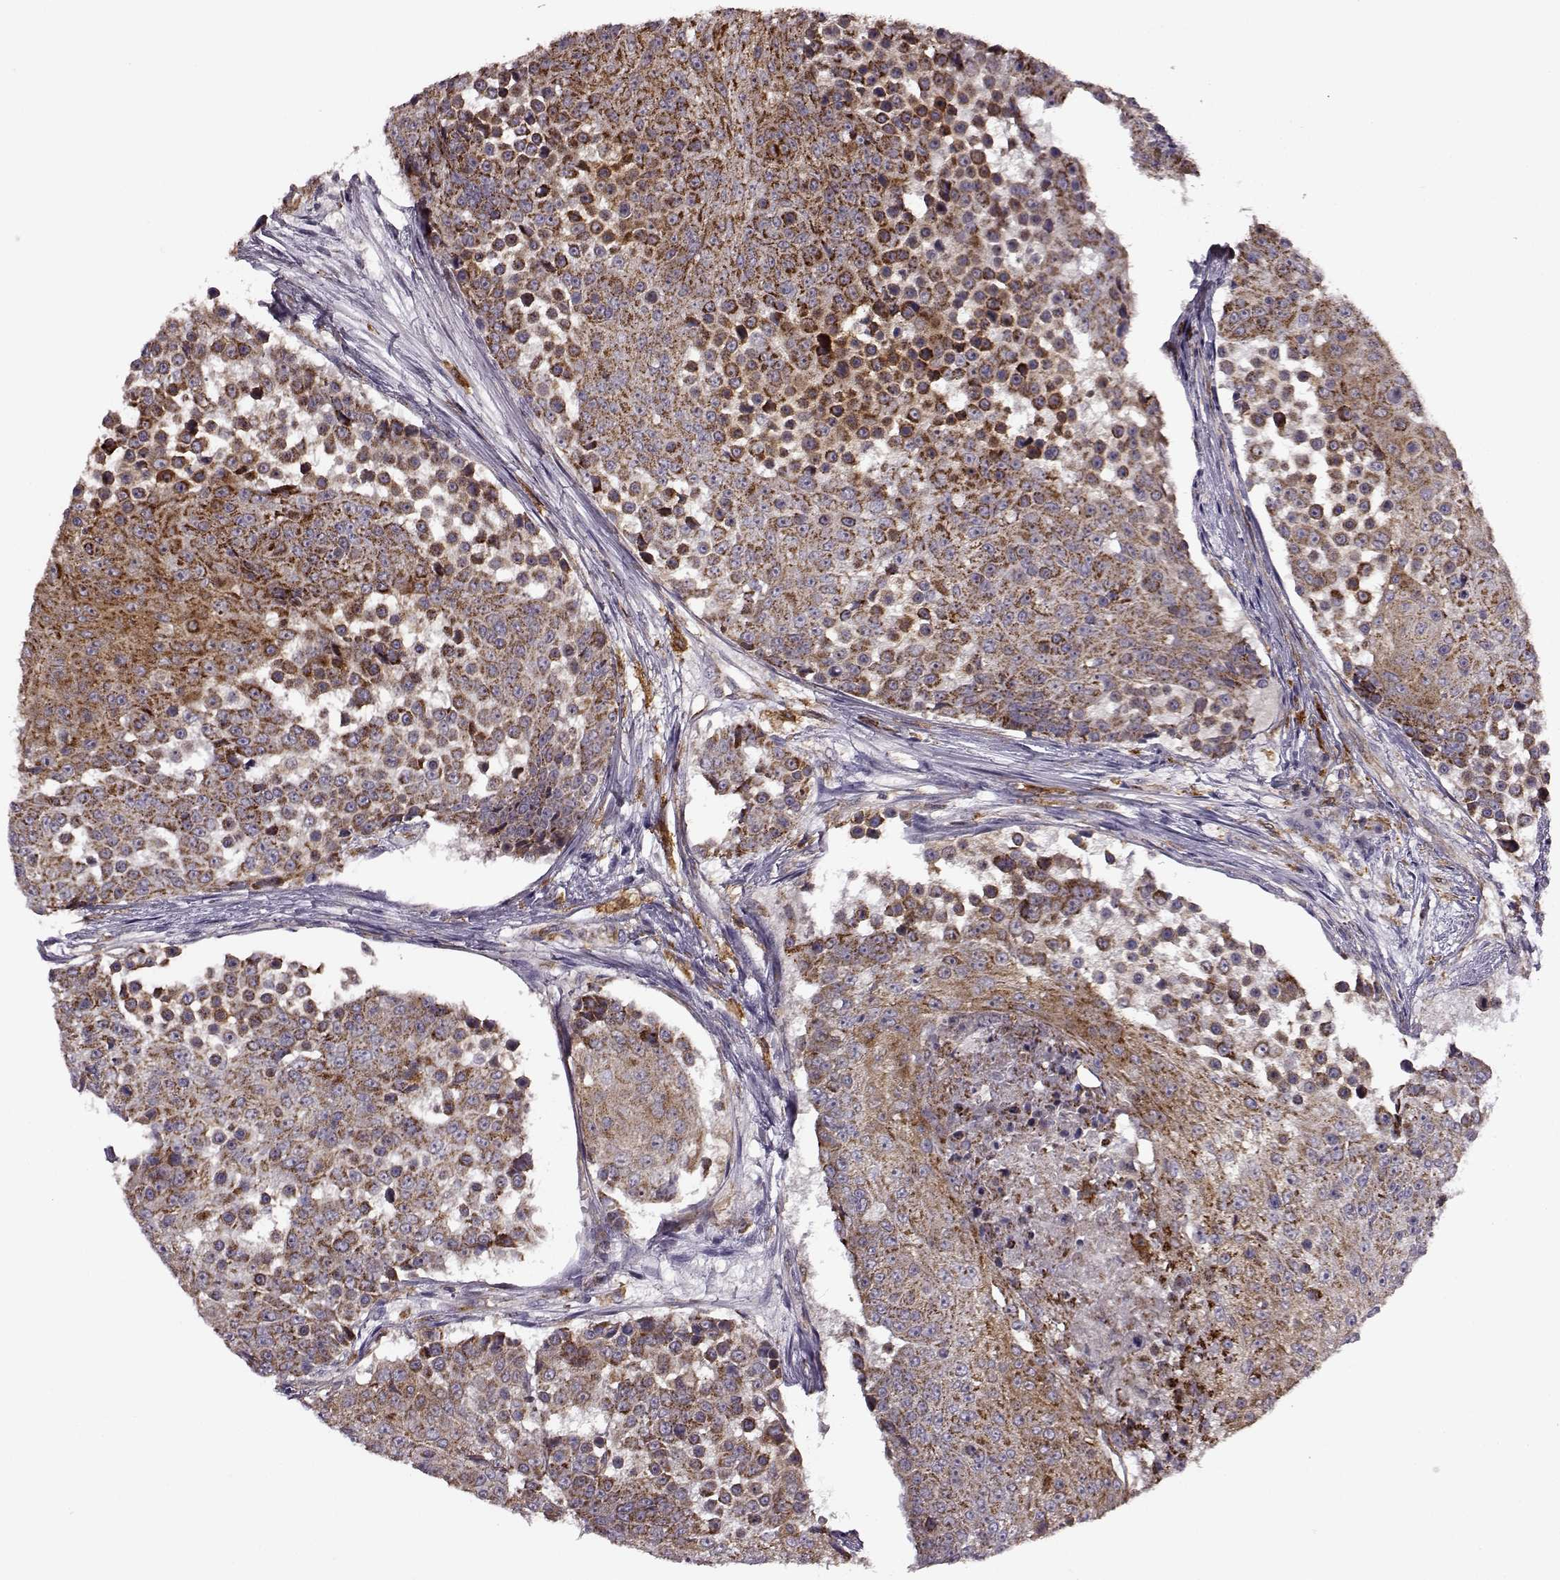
{"staining": {"intensity": "strong", "quantity": ">75%", "location": "cytoplasmic/membranous"}, "tissue": "urothelial cancer", "cell_type": "Tumor cells", "image_type": "cancer", "snomed": [{"axis": "morphology", "description": "Urothelial carcinoma, High grade"}, {"axis": "topography", "description": "Urinary bladder"}], "caption": "Urothelial cancer stained for a protein demonstrates strong cytoplasmic/membranous positivity in tumor cells. (DAB = brown stain, brightfield microscopy at high magnification).", "gene": "MTSS1", "patient": {"sex": "female", "age": 63}}